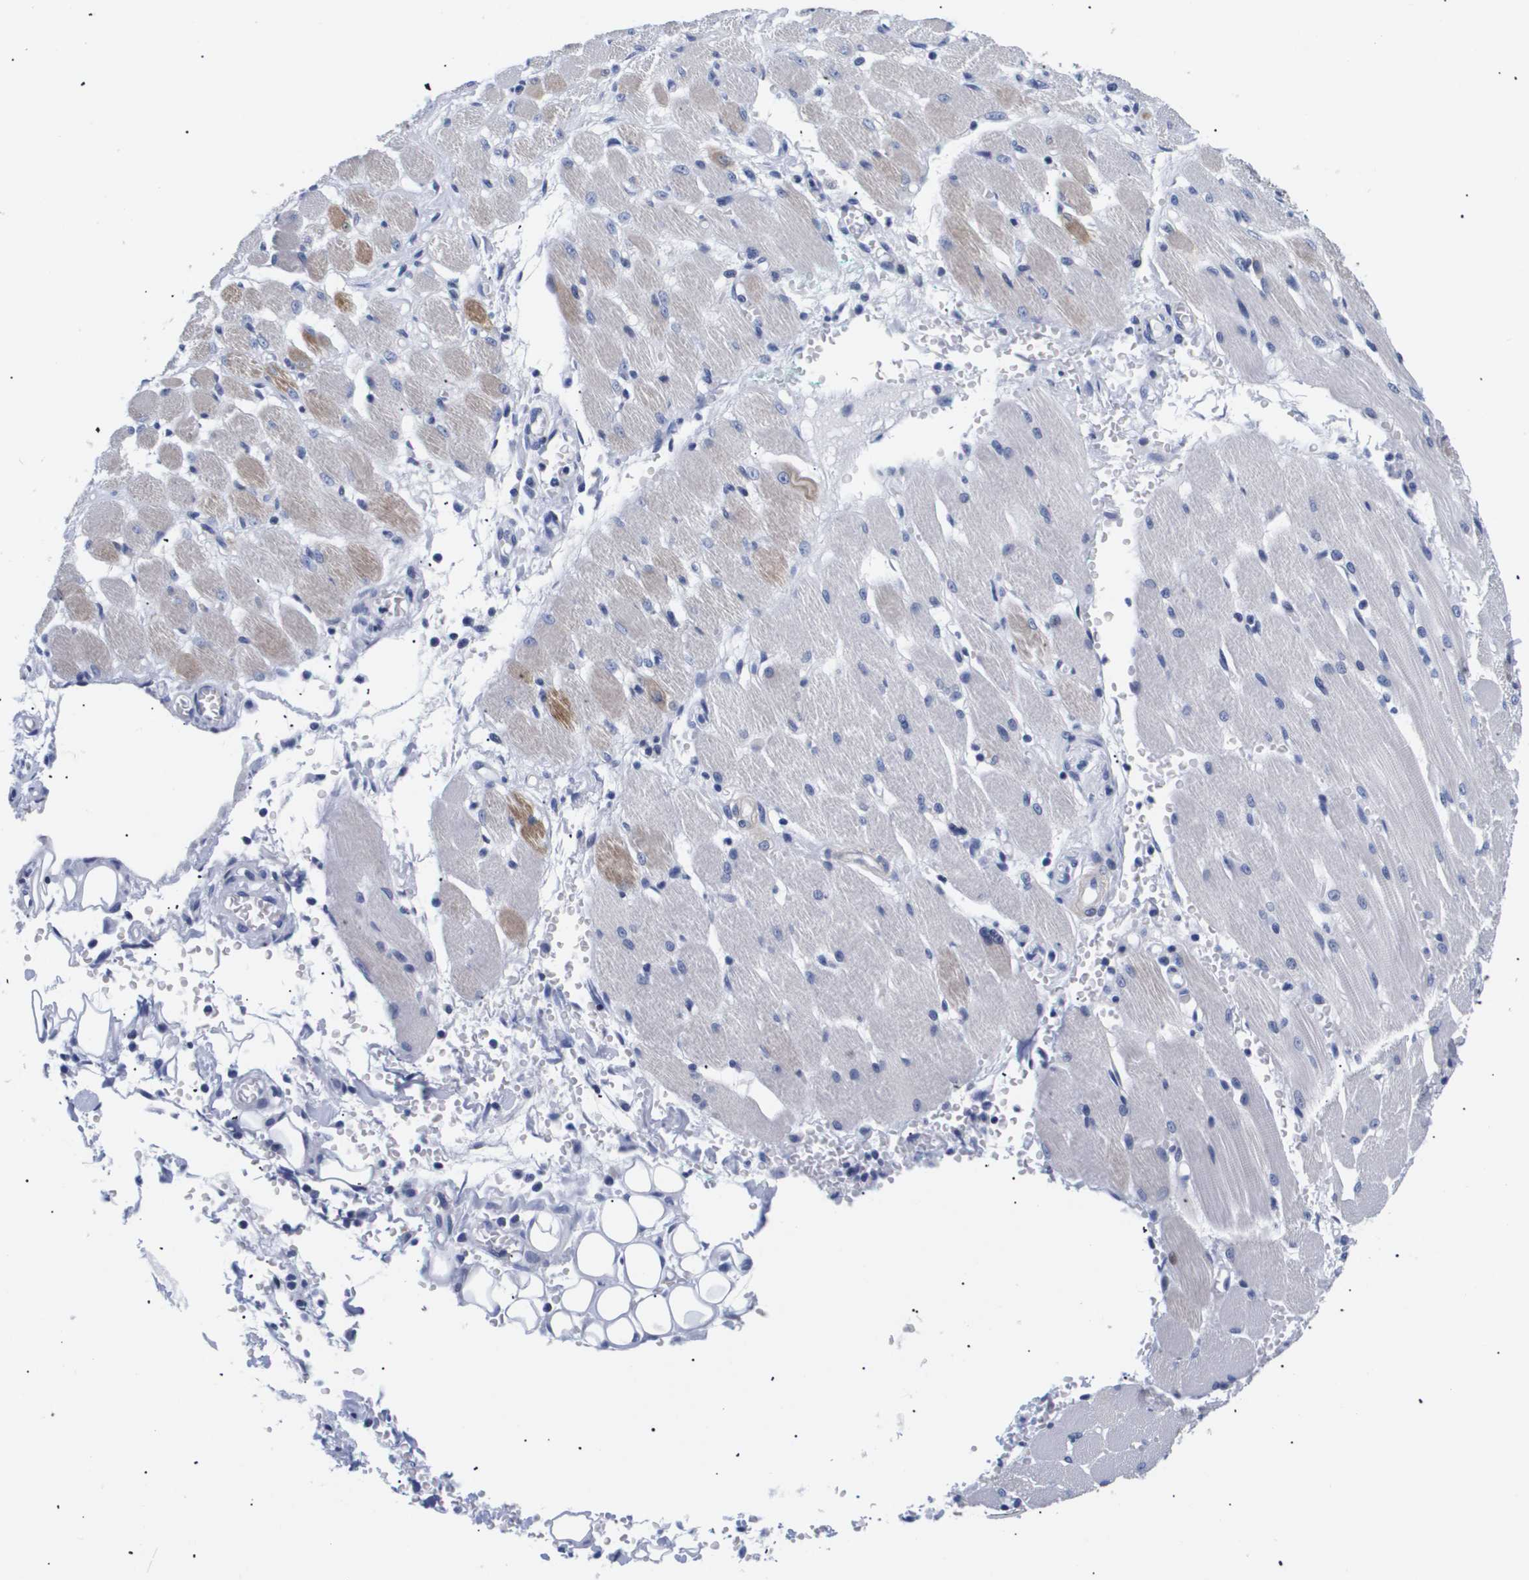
{"staining": {"intensity": "negative", "quantity": "none", "location": "none"}, "tissue": "adipose tissue", "cell_type": "Adipocytes", "image_type": "normal", "snomed": [{"axis": "morphology", "description": "Squamous cell carcinoma, NOS"}, {"axis": "topography", "description": "Oral tissue"}, {"axis": "topography", "description": "Head-Neck"}], "caption": "Immunohistochemical staining of normal human adipose tissue reveals no significant expression in adipocytes. (IHC, brightfield microscopy, high magnification).", "gene": "SHD", "patient": {"sex": "female", "age": 50}}